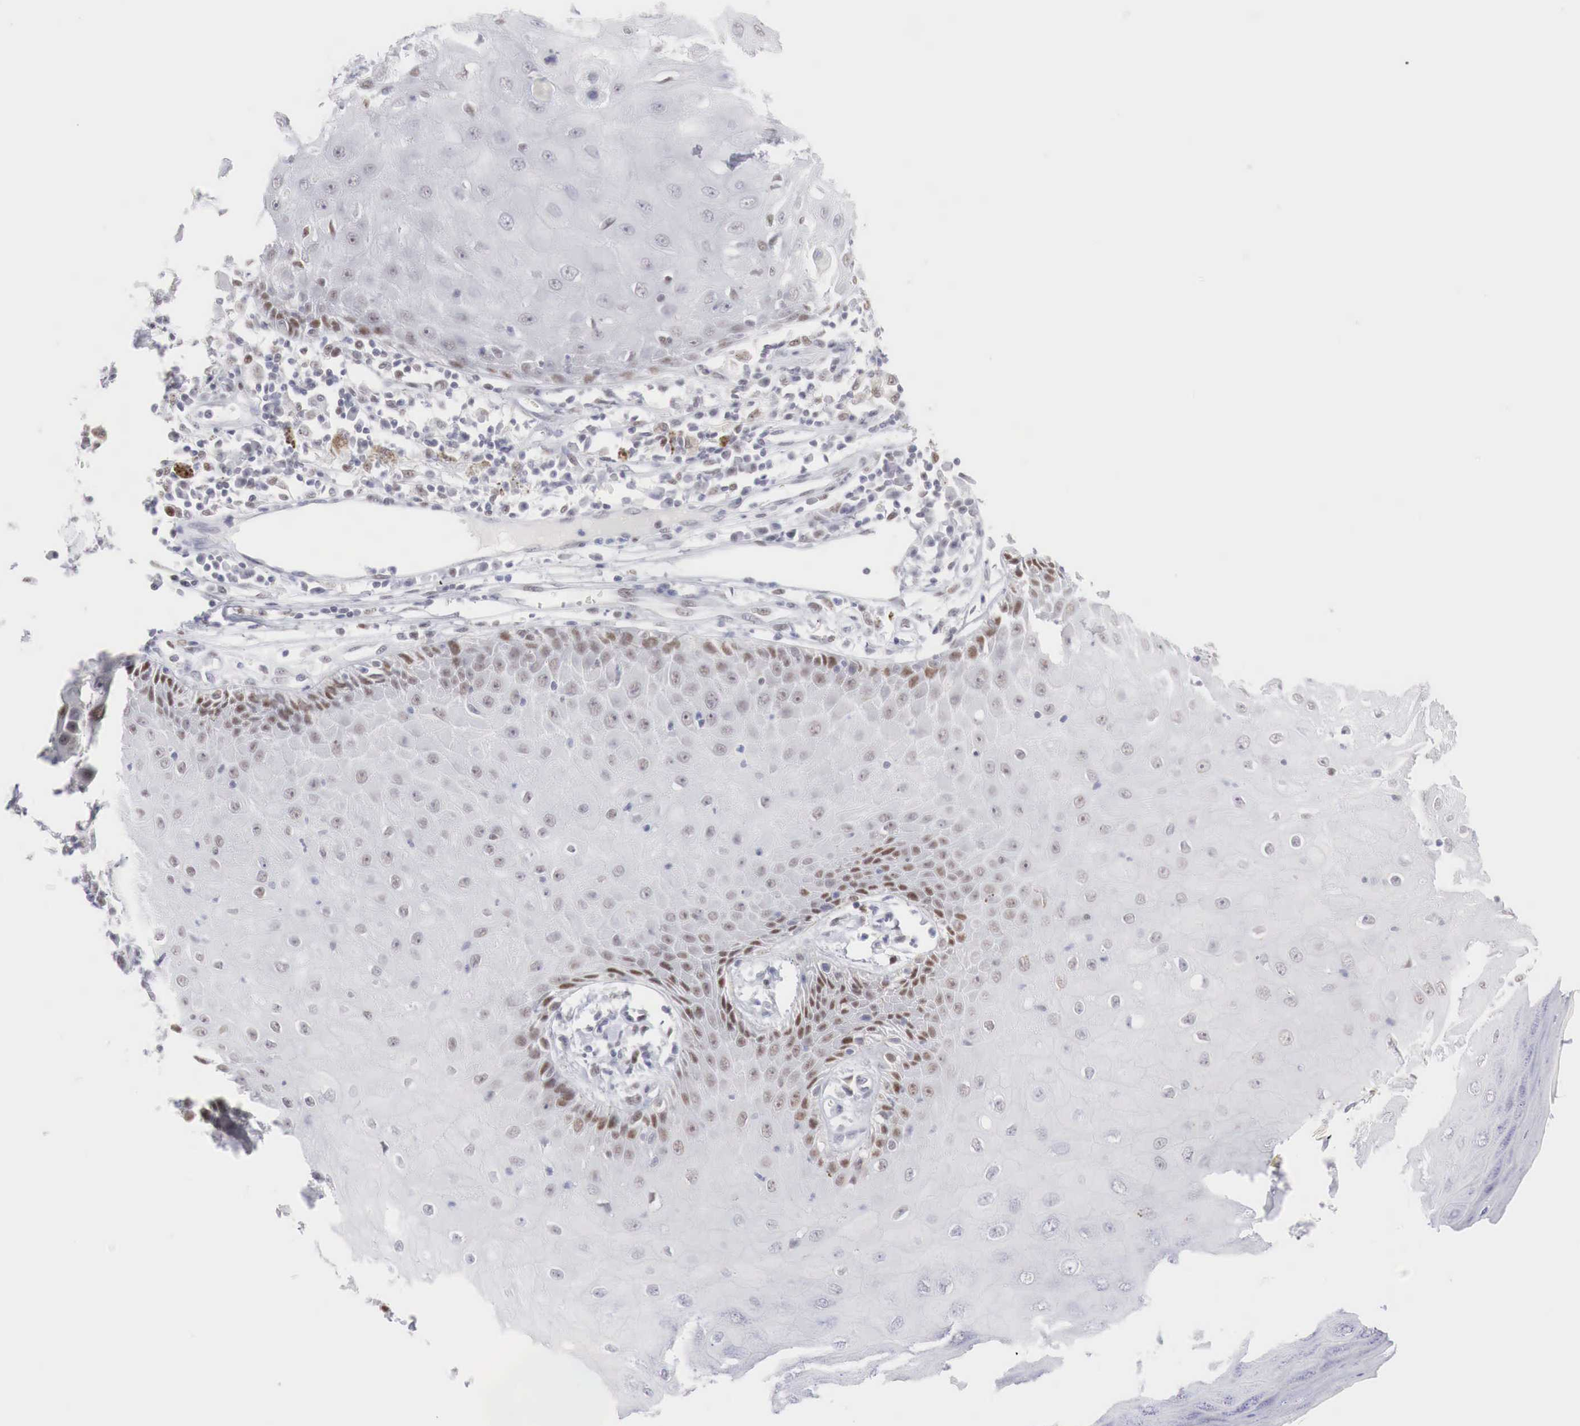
{"staining": {"intensity": "moderate", "quantity": "<25%", "location": "nuclear"}, "tissue": "skin cancer", "cell_type": "Tumor cells", "image_type": "cancer", "snomed": [{"axis": "morphology", "description": "Squamous cell carcinoma, NOS"}, {"axis": "topography", "description": "Skin"}, {"axis": "topography", "description": "Anal"}], "caption": "Protein staining exhibits moderate nuclear positivity in approximately <25% of tumor cells in skin cancer (squamous cell carcinoma).", "gene": "FOXP2", "patient": {"sex": "male", "age": 61}}